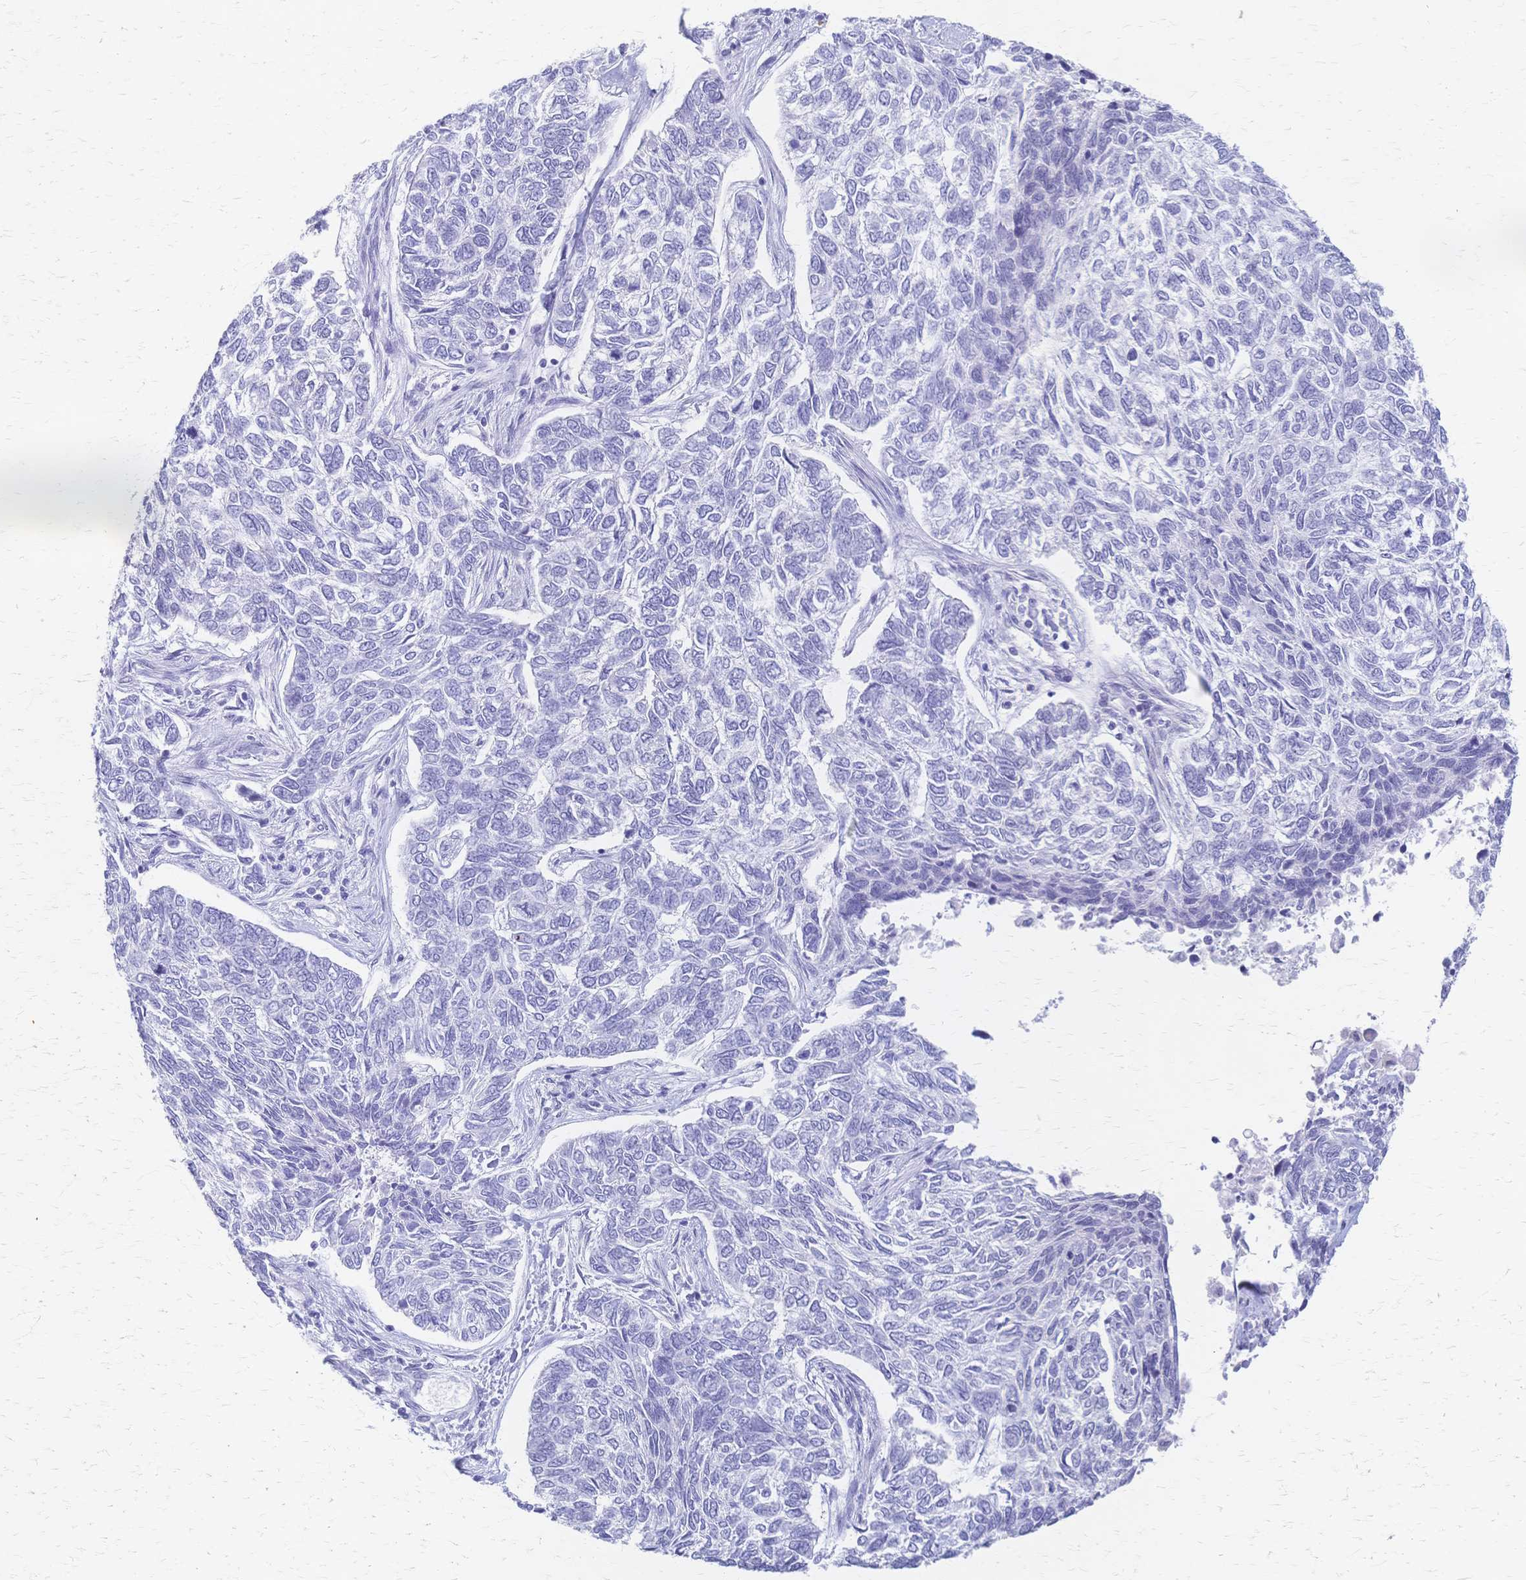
{"staining": {"intensity": "negative", "quantity": "none", "location": "none"}, "tissue": "skin cancer", "cell_type": "Tumor cells", "image_type": "cancer", "snomed": [{"axis": "morphology", "description": "Basal cell carcinoma"}, {"axis": "topography", "description": "Skin"}], "caption": "Basal cell carcinoma (skin) was stained to show a protein in brown. There is no significant positivity in tumor cells. The staining is performed using DAB (3,3'-diaminobenzidine) brown chromogen with nuclei counter-stained in using hematoxylin.", "gene": "CYB5A", "patient": {"sex": "female", "age": 65}}